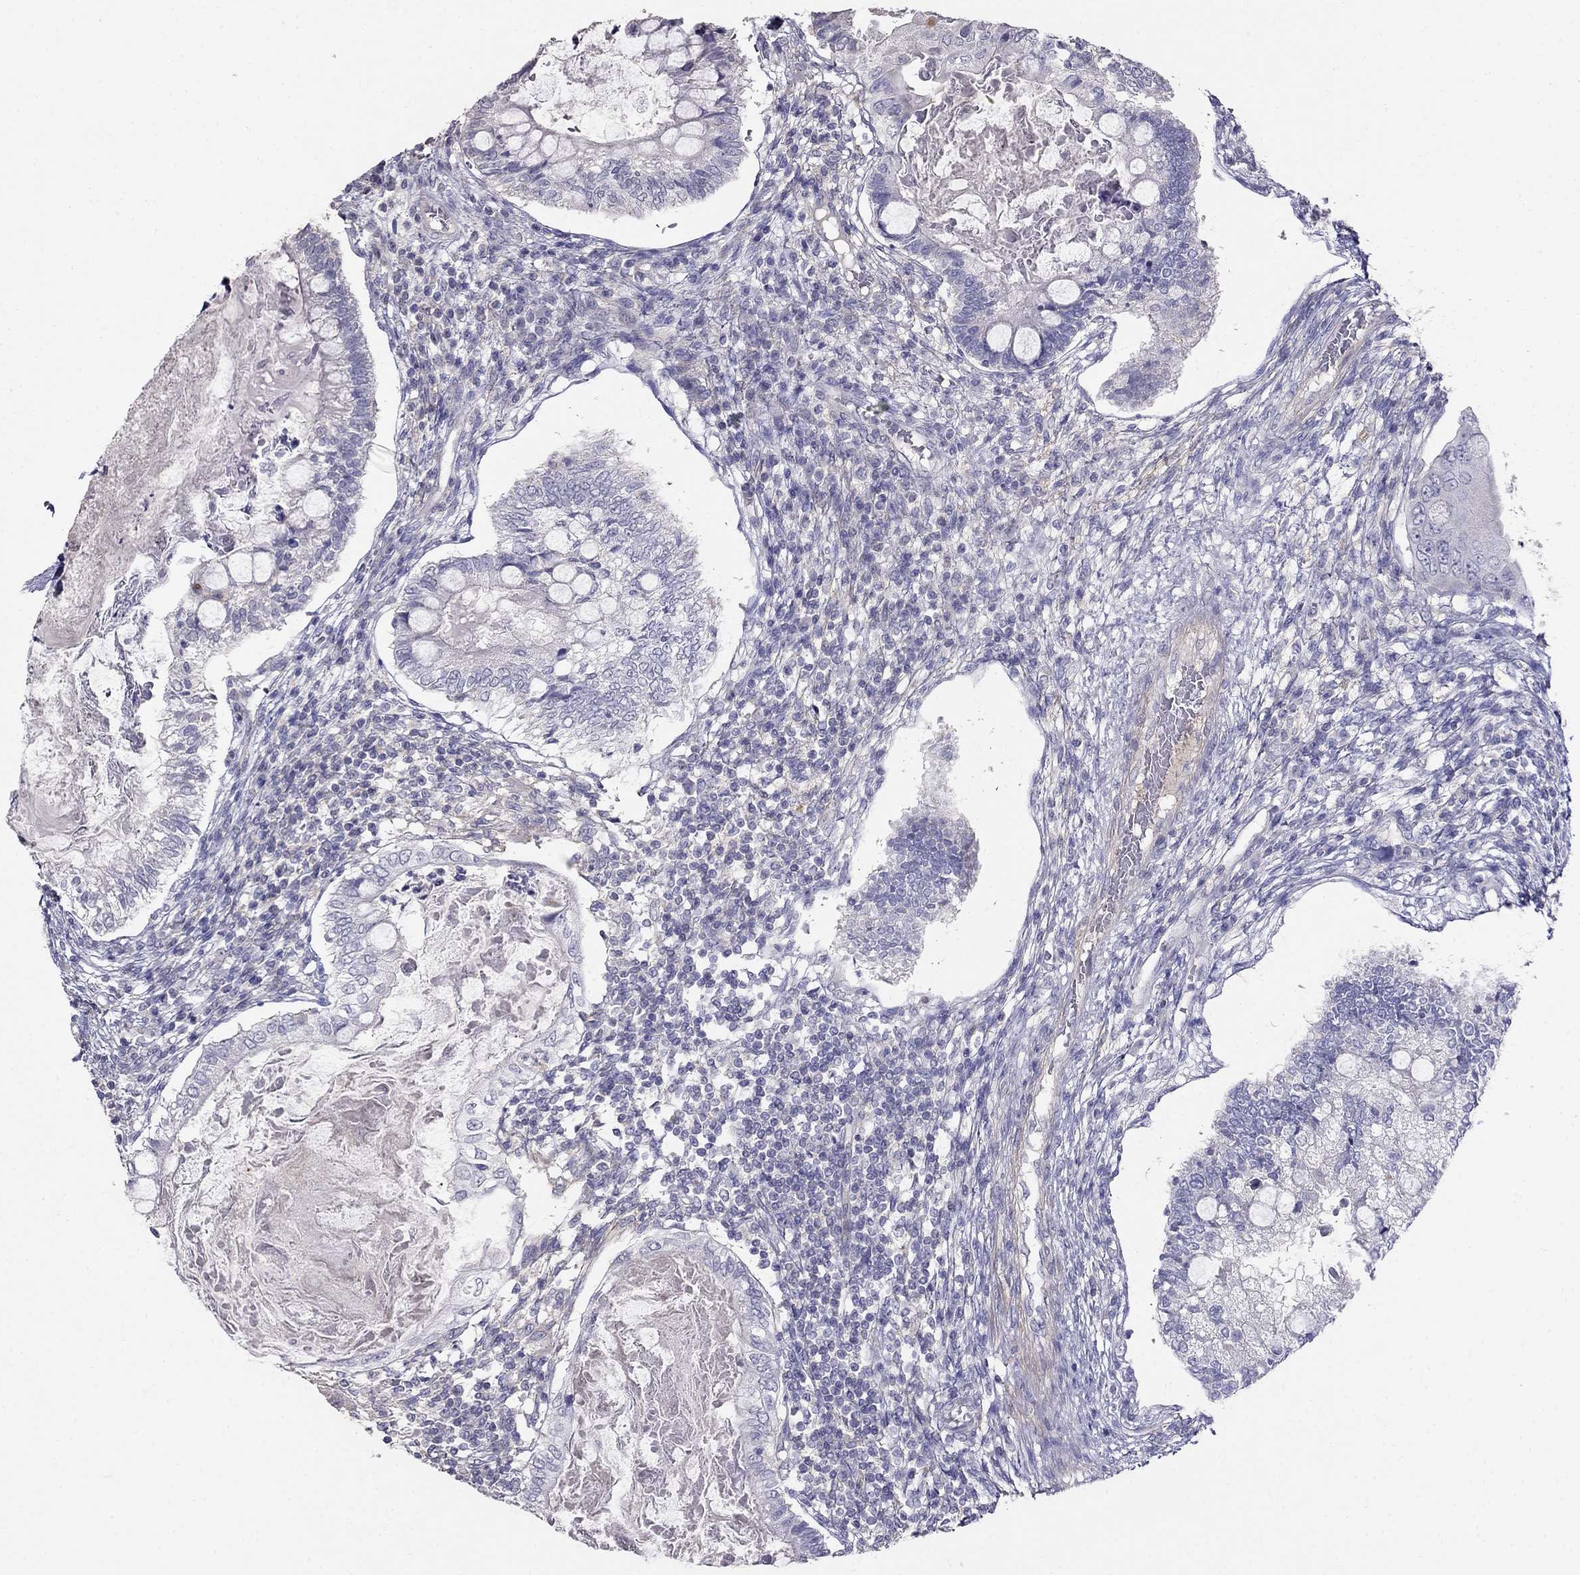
{"staining": {"intensity": "negative", "quantity": "none", "location": "none"}, "tissue": "testis cancer", "cell_type": "Tumor cells", "image_type": "cancer", "snomed": [{"axis": "morphology", "description": "Seminoma, NOS"}, {"axis": "morphology", "description": "Carcinoma, Embryonal, NOS"}, {"axis": "topography", "description": "Testis"}], "caption": "Tumor cells are negative for brown protein staining in testis seminoma.", "gene": "LY6H", "patient": {"sex": "male", "age": 41}}